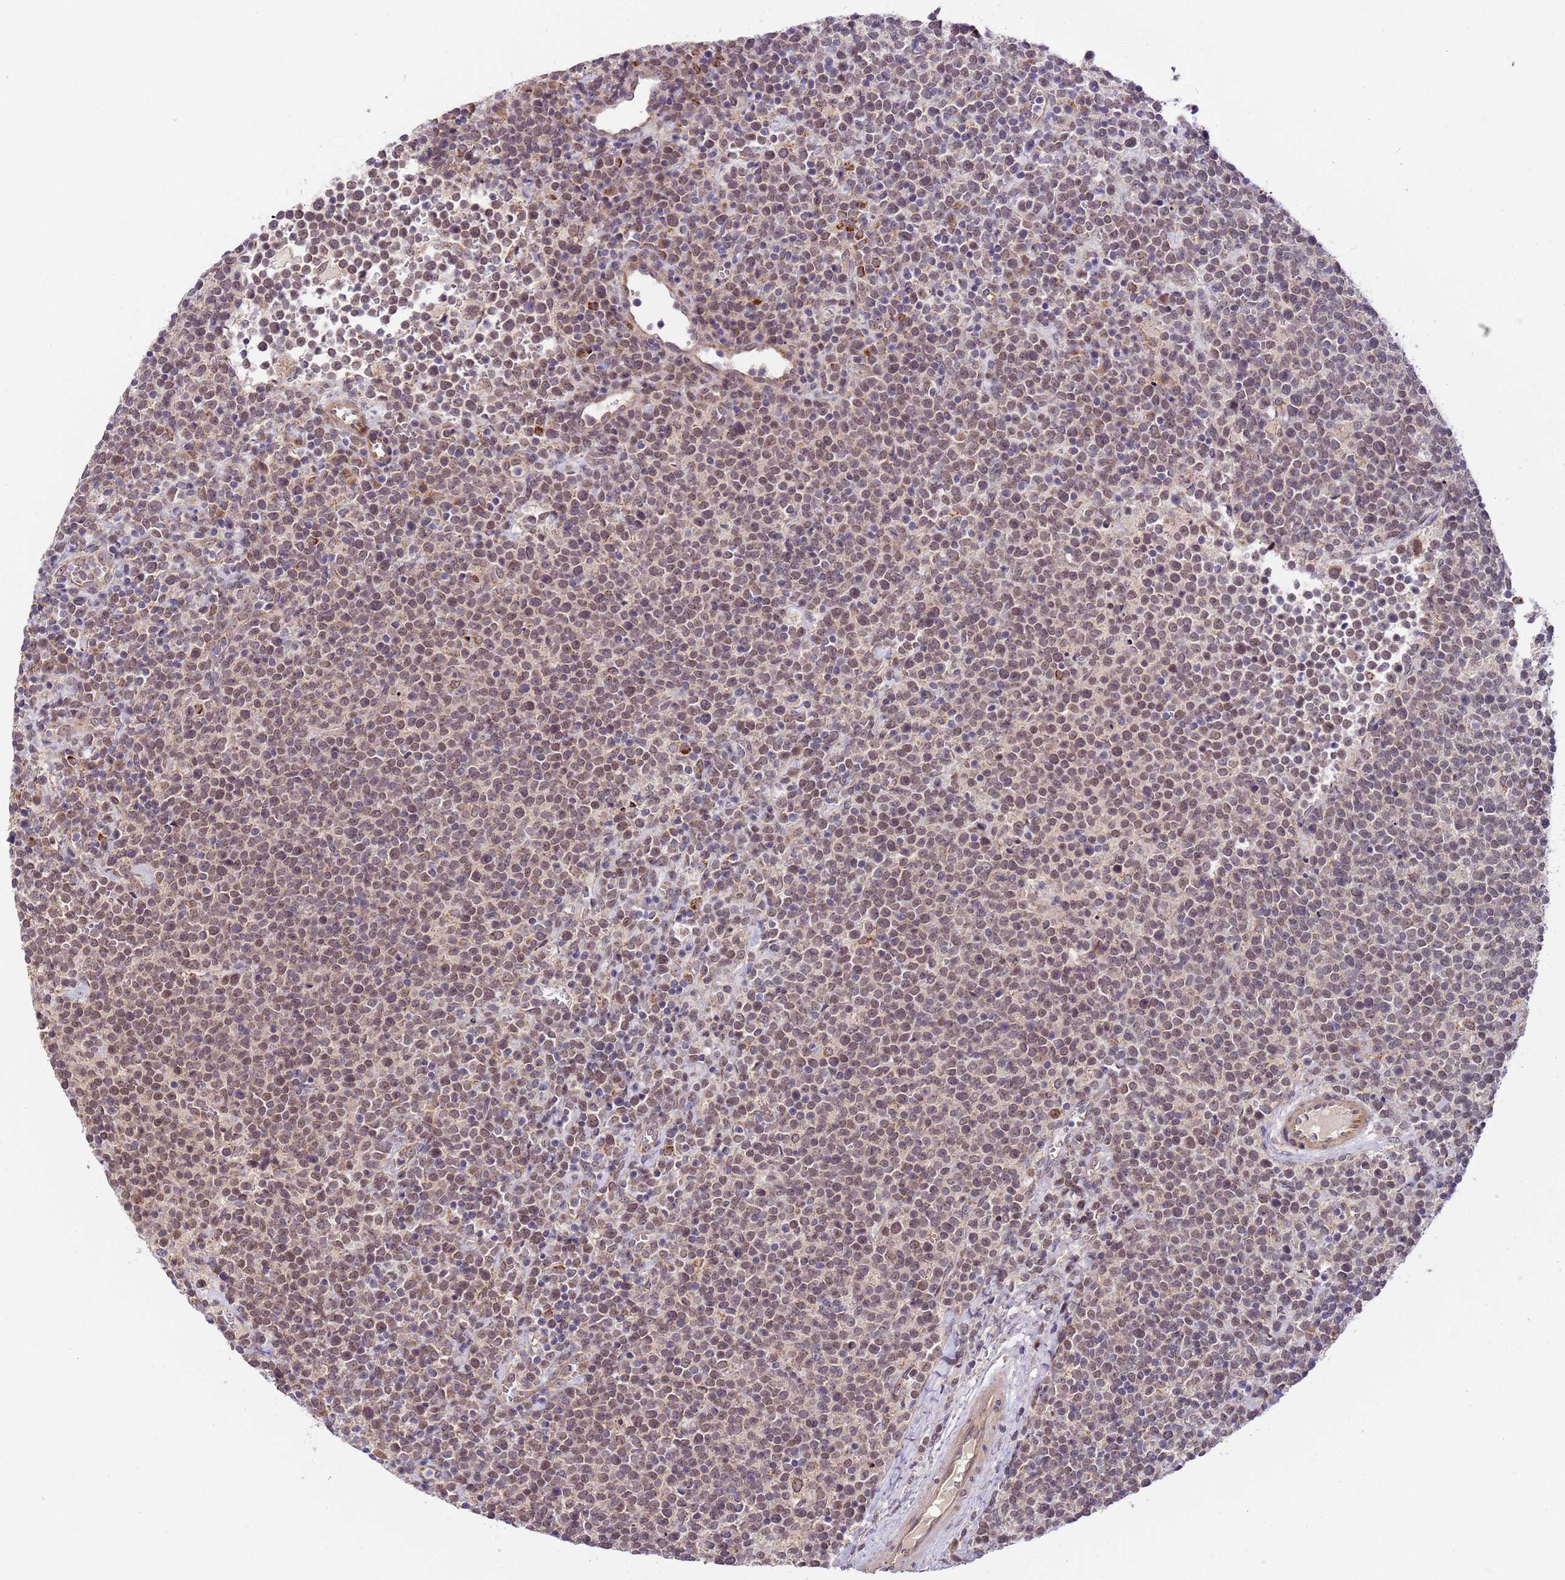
{"staining": {"intensity": "moderate", "quantity": ">75%", "location": "nuclear"}, "tissue": "lymphoma", "cell_type": "Tumor cells", "image_type": "cancer", "snomed": [{"axis": "morphology", "description": "Malignant lymphoma, non-Hodgkin's type, High grade"}, {"axis": "topography", "description": "Lymph node"}], "caption": "Tumor cells demonstrate medium levels of moderate nuclear staining in about >75% of cells in human lymphoma. The staining was performed using DAB (3,3'-diaminobenzidine) to visualize the protein expression in brown, while the nuclei were stained in blue with hematoxylin (Magnification: 20x).", "gene": "RAPGEF3", "patient": {"sex": "male", "age": 61}}